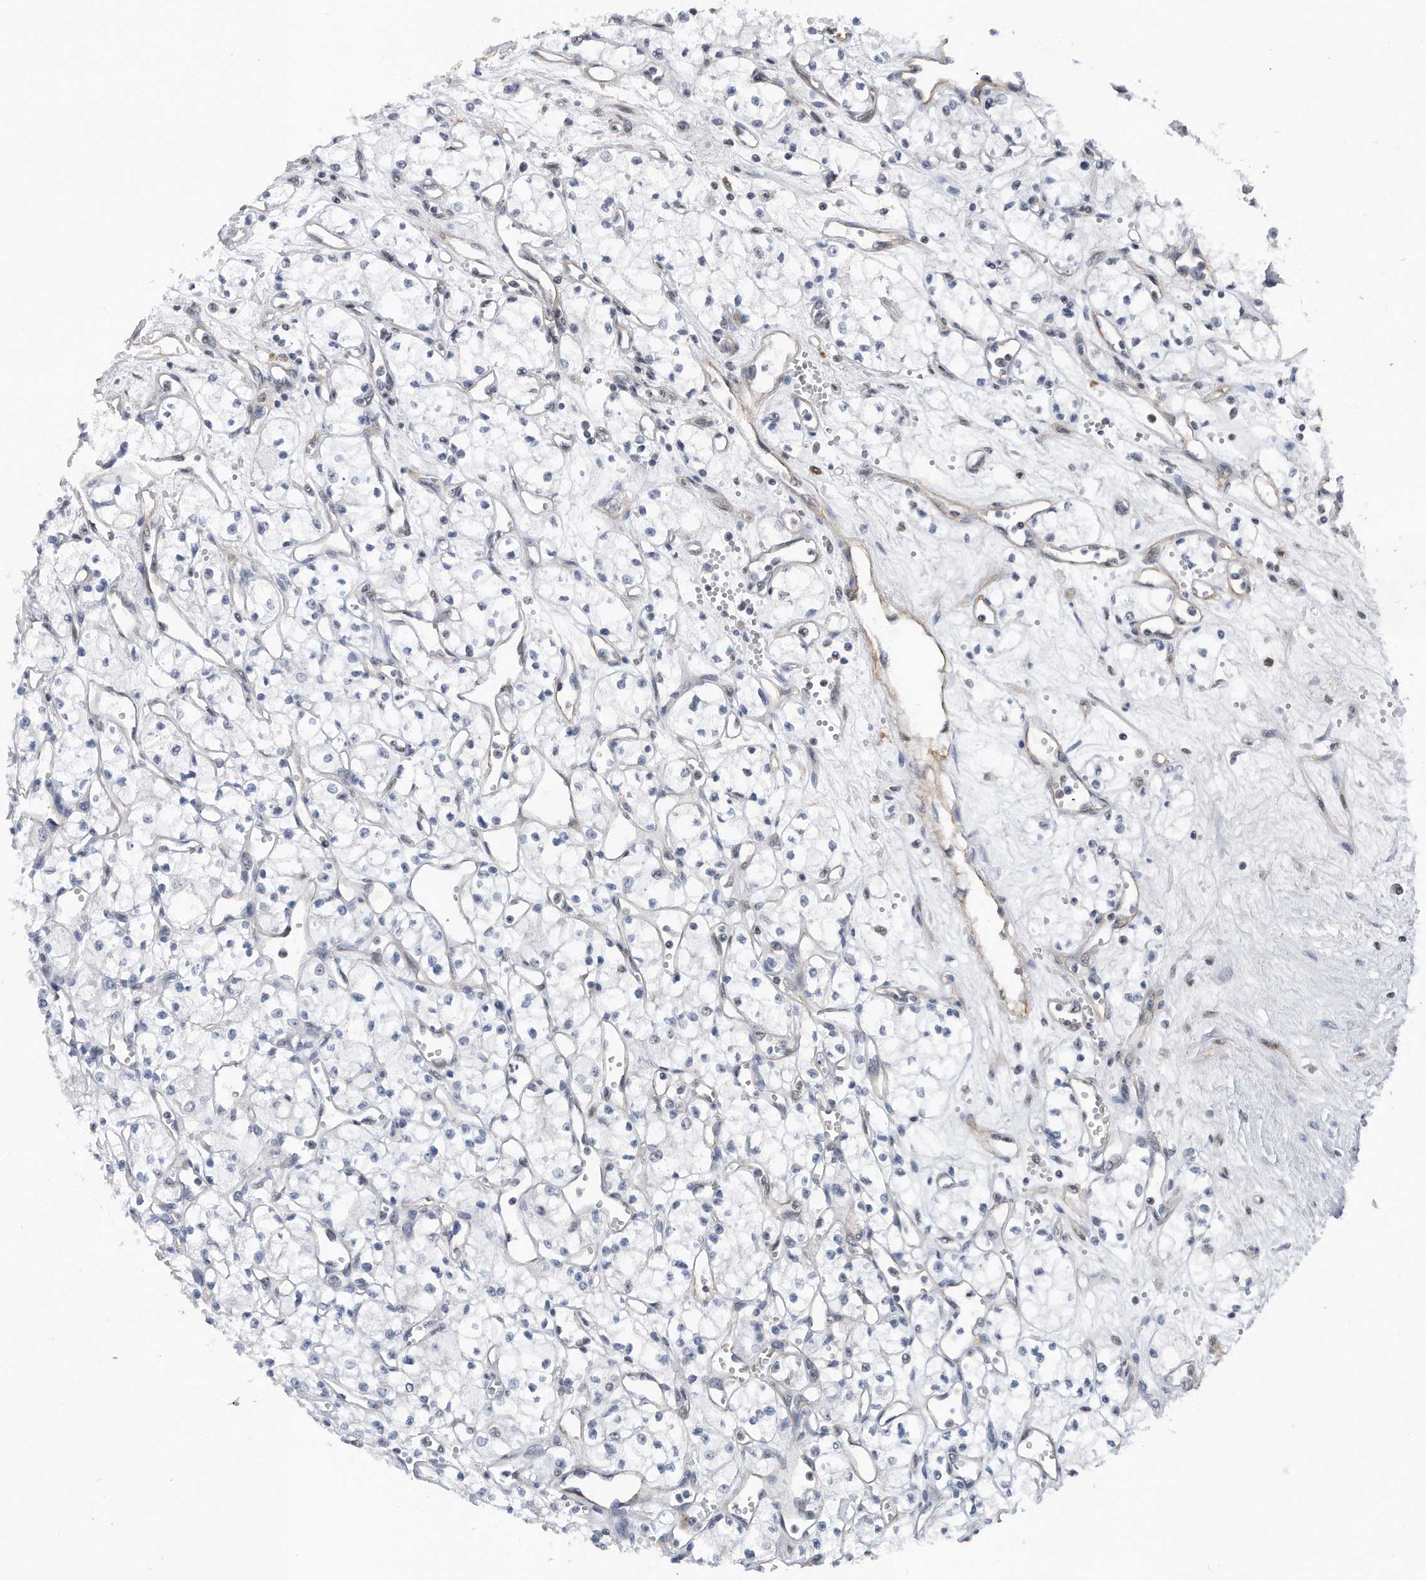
{"staining": {"intensity": "negative", "quantity": "none", "location": "none"}, "tissue": "renal cancer", "cell_type": "Tumor cells", "image_type": "cancer", "snomed": [{"axis": "morphology", "description": "Adenocarcinoma, NOS"}, {"axis": "topography", "description": "Kidney"}], "caption": "Immunohistochemical staining of adenocarcinoma (renal) reveals no significant positivity in tumor cells.", "gene": "TP53INP1", "patient": {"sex": "male", "age": 59}}